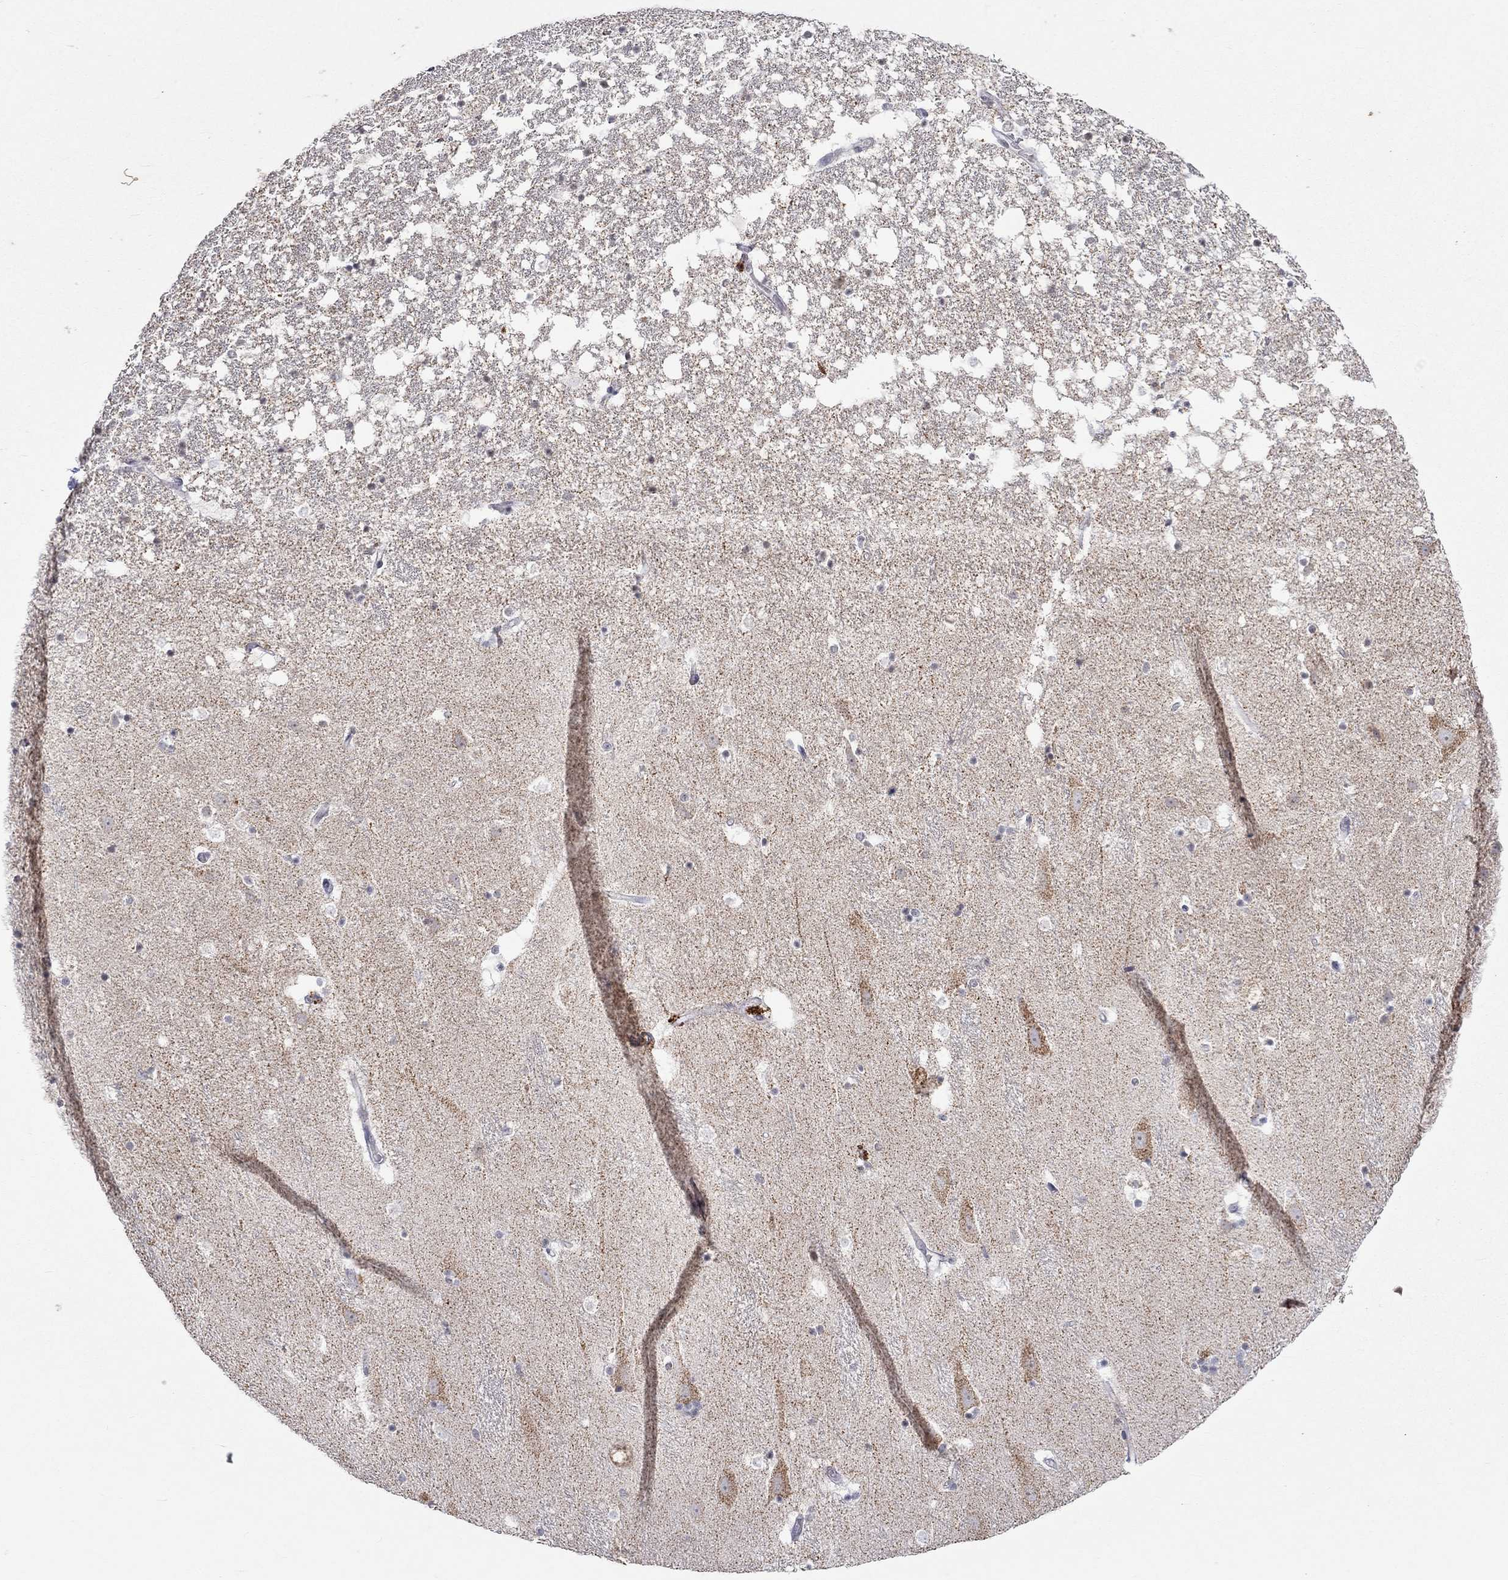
{"staining": {"intensity": "negative", "quantity": "none", "location": "none"}, "tissue": "hippocampus", "cell_type": "Glial cells", "image_type": "normal", "snomed": [{"axis": "morphology", "description": "Normal tissue, NOS"}, {"axis": "topography", "description": "Hippocampus"}], "caption": "Protein analysis of unremarkable hippocampus shows no significant staining in glial cells.", "gene": "TMEM143", "patient": {"sex": "male", "age": 49}}